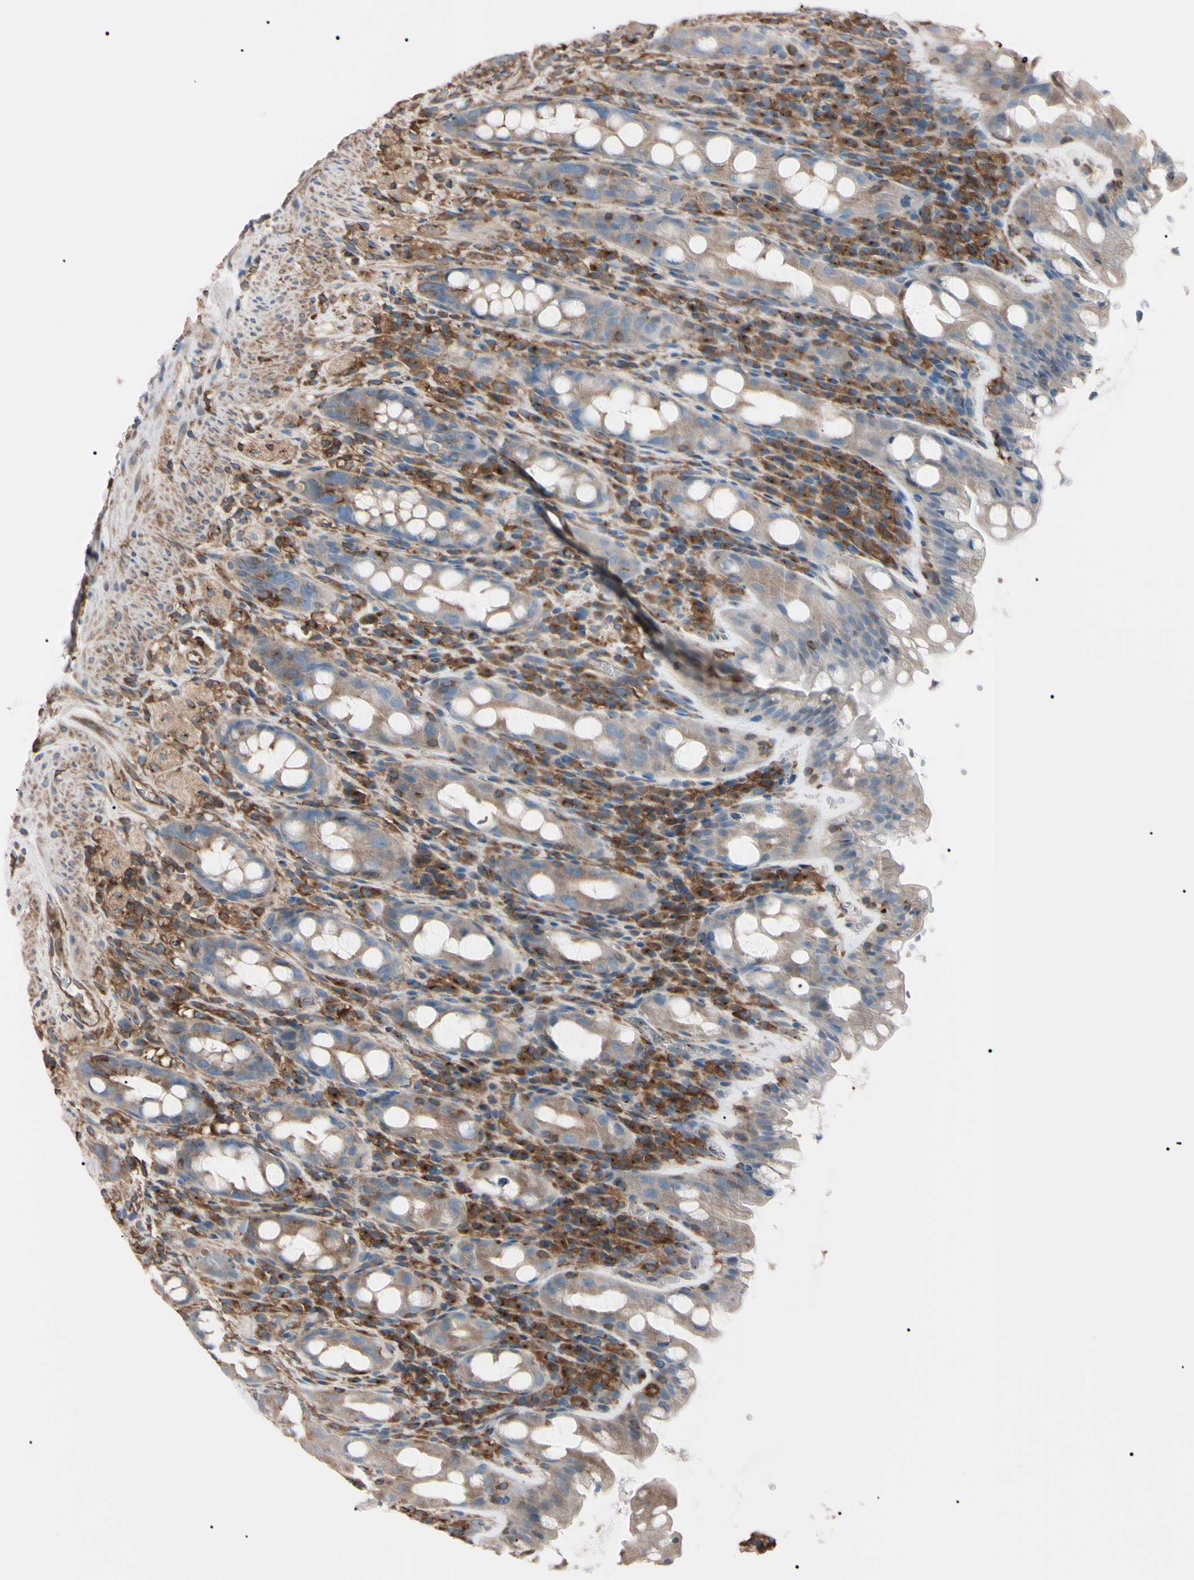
{"staining": {"intensity": "weak", "quantity": ">75%", "location": "cytoplasmic/membranous"}, "tissue": "rectum", "cell_type": "Glandular cells", "image_type": "normal", "snomed": [{"axis": "morphology", "description": "Normal tissue, NOS"}, {"axis": "topography", "description": "Rectum"}], "caption": "An IHC micrograph of normal tissue is shown. Protein staining in brown shows weak cytoplasmic/membranous positivity in rectum within glandular cells. The staining is performed using DAB (3,3'-diaminobenzidine) brown chromogen to label protein expression. The nuclei are counter-stained blue using hematoxylin.", "gene": "PRKACA", "patient": {"sex": "male", "age": 44}}